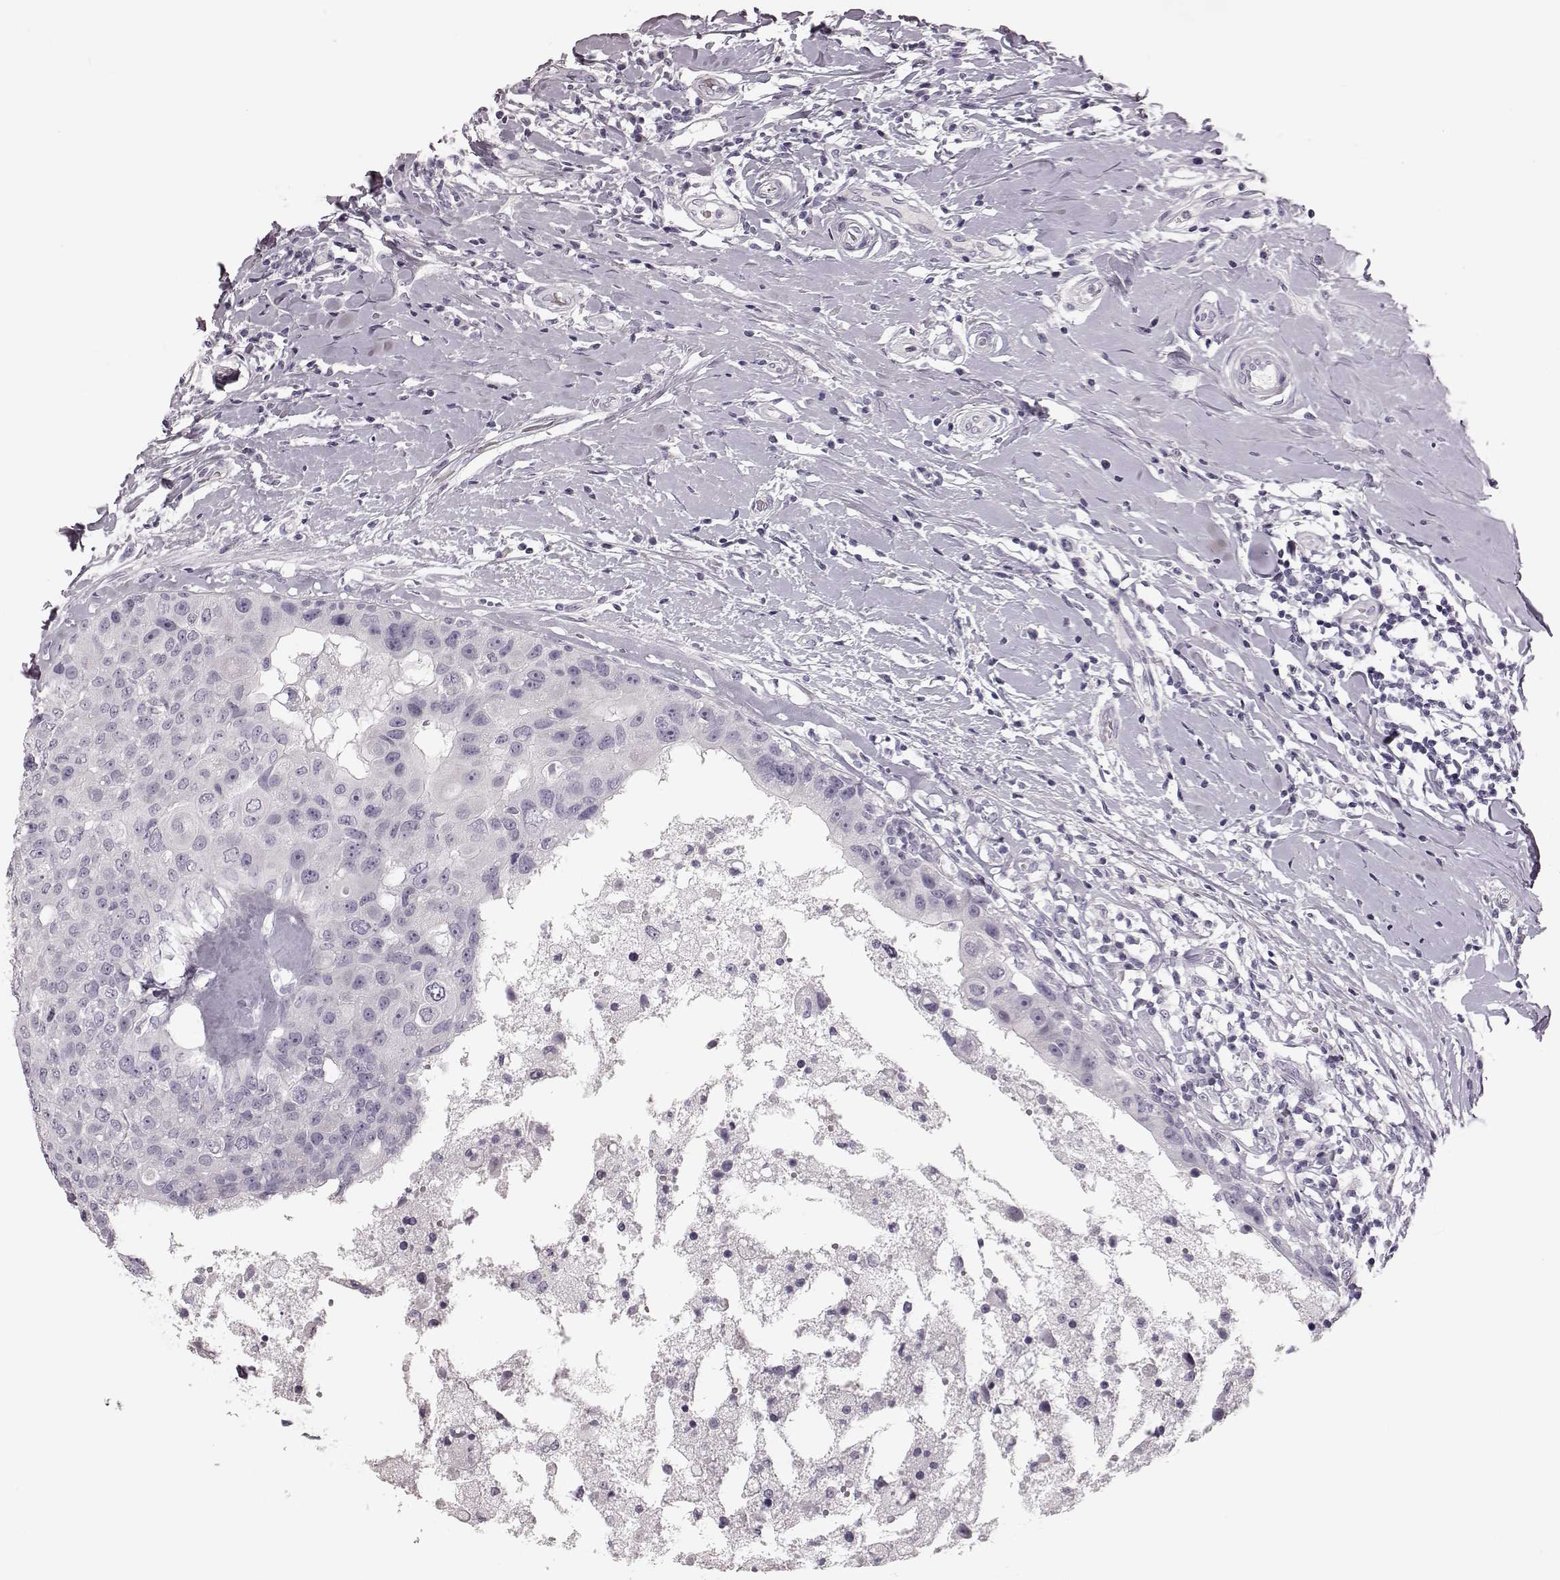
{"staining": {"intensity": "negative", "quantity": "none", "location": "none"}, "tissue": "breast cancer", "cell_type": "Tumor cells", "image_type": "cancer", "snomed": [{"axis": "morphology", "description": "Duct carcinoma"}, {"axis": "topography", "description": "Breast"}], "caption": "There is no significant expression in tumor cells of intraductal carcinoma (breast).", "gene": "ZNF433", "patient": {"sex": "female", "age": 27}}